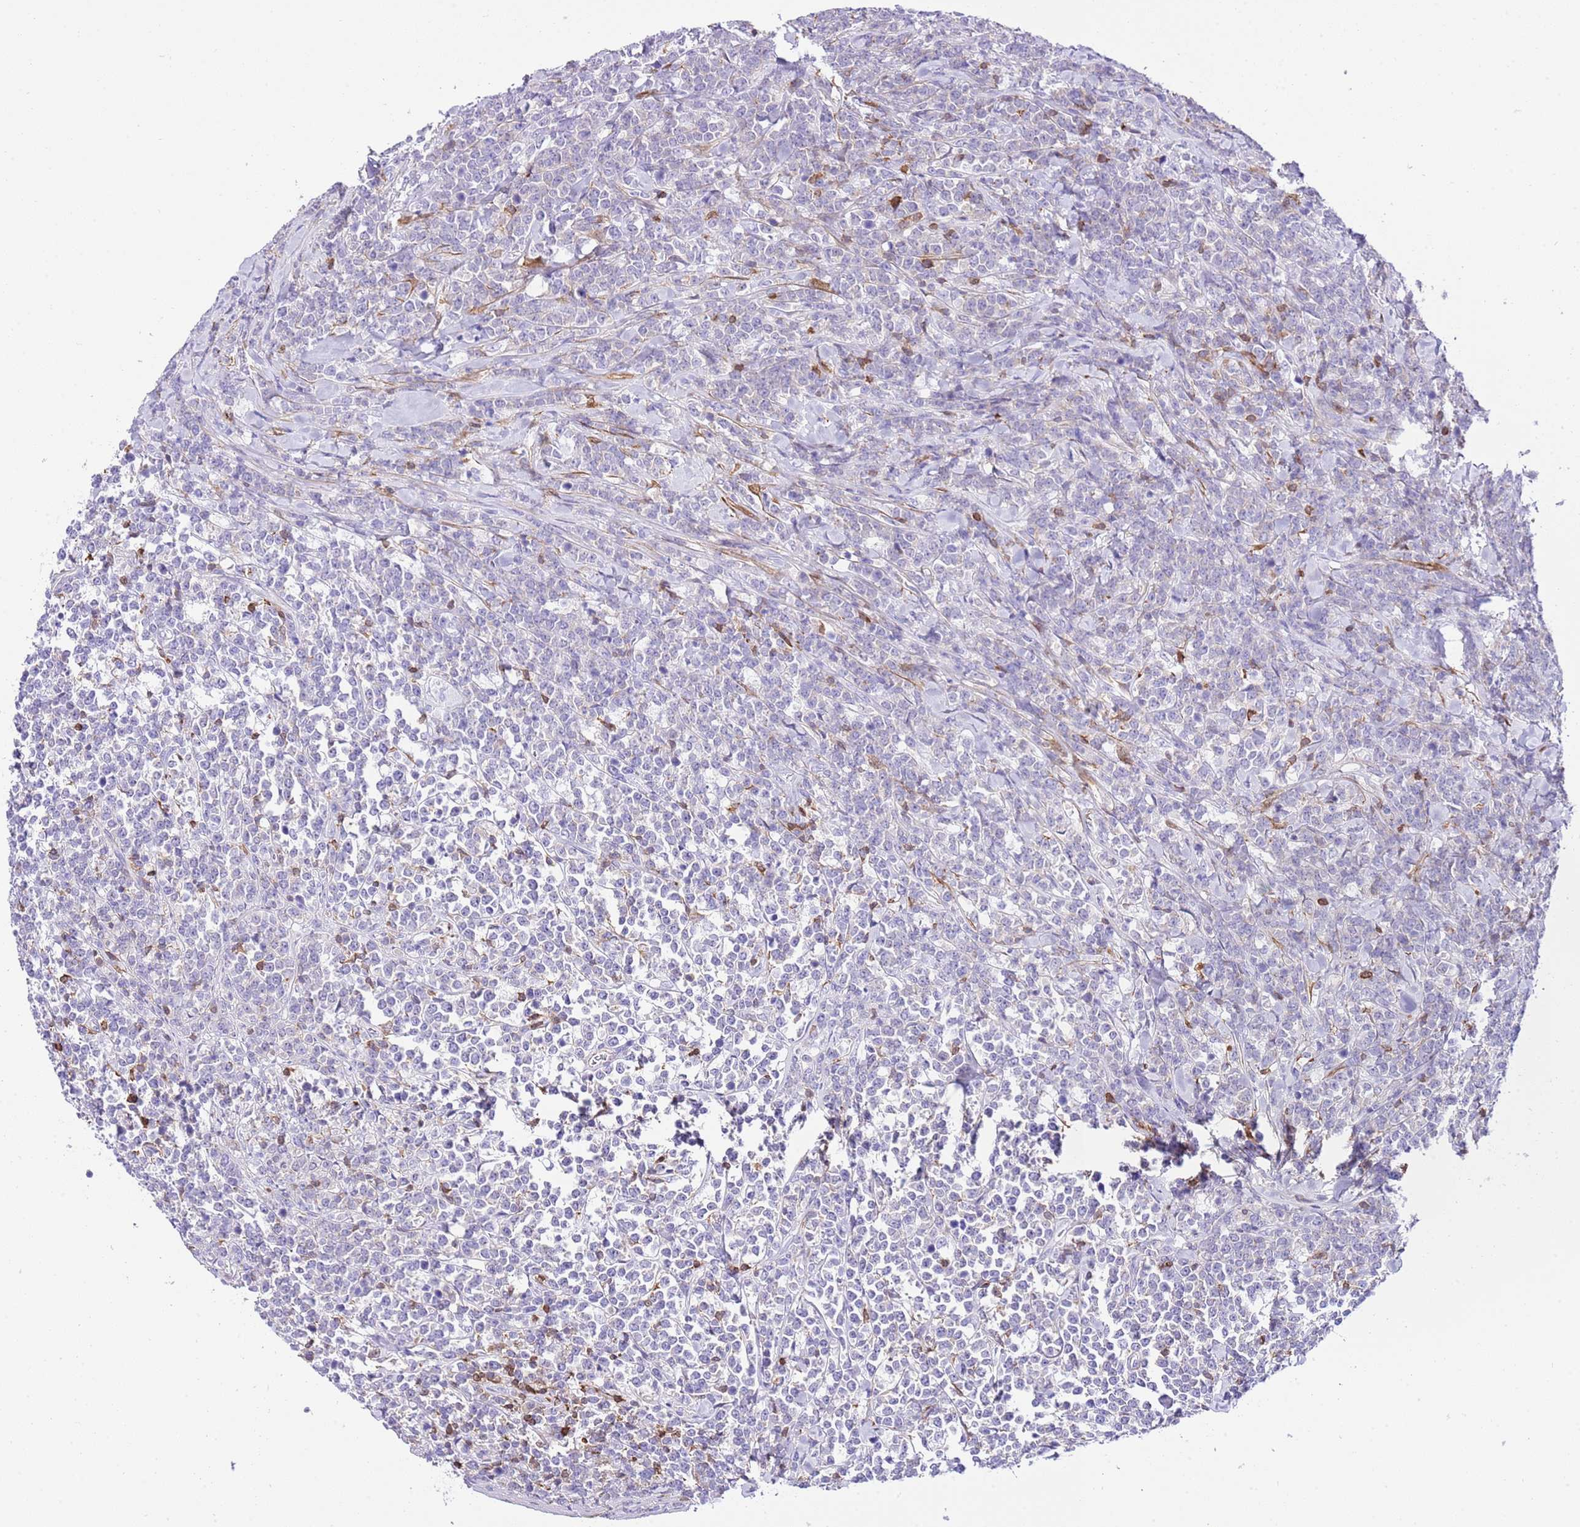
{"staining": {"intensity": "negative", "quantity": "none", "location": "none"}, "tissue": "lymphoma", "cell_type": "Tumor cells", "image_type": "cancer", "snomed": [{"axis": "morphology", "description": "Malignant lymphoma, non-Hodgkin's type, High grade"}, {"axis": "topography", "description": "Small intestine"}], "caption": "Tumor cells show no significant positivity in high-grade malignant lymphoma, non-Hodgkin's type.", "gene": "CNN2", "patient": {"sex": "male", "age": 8}}